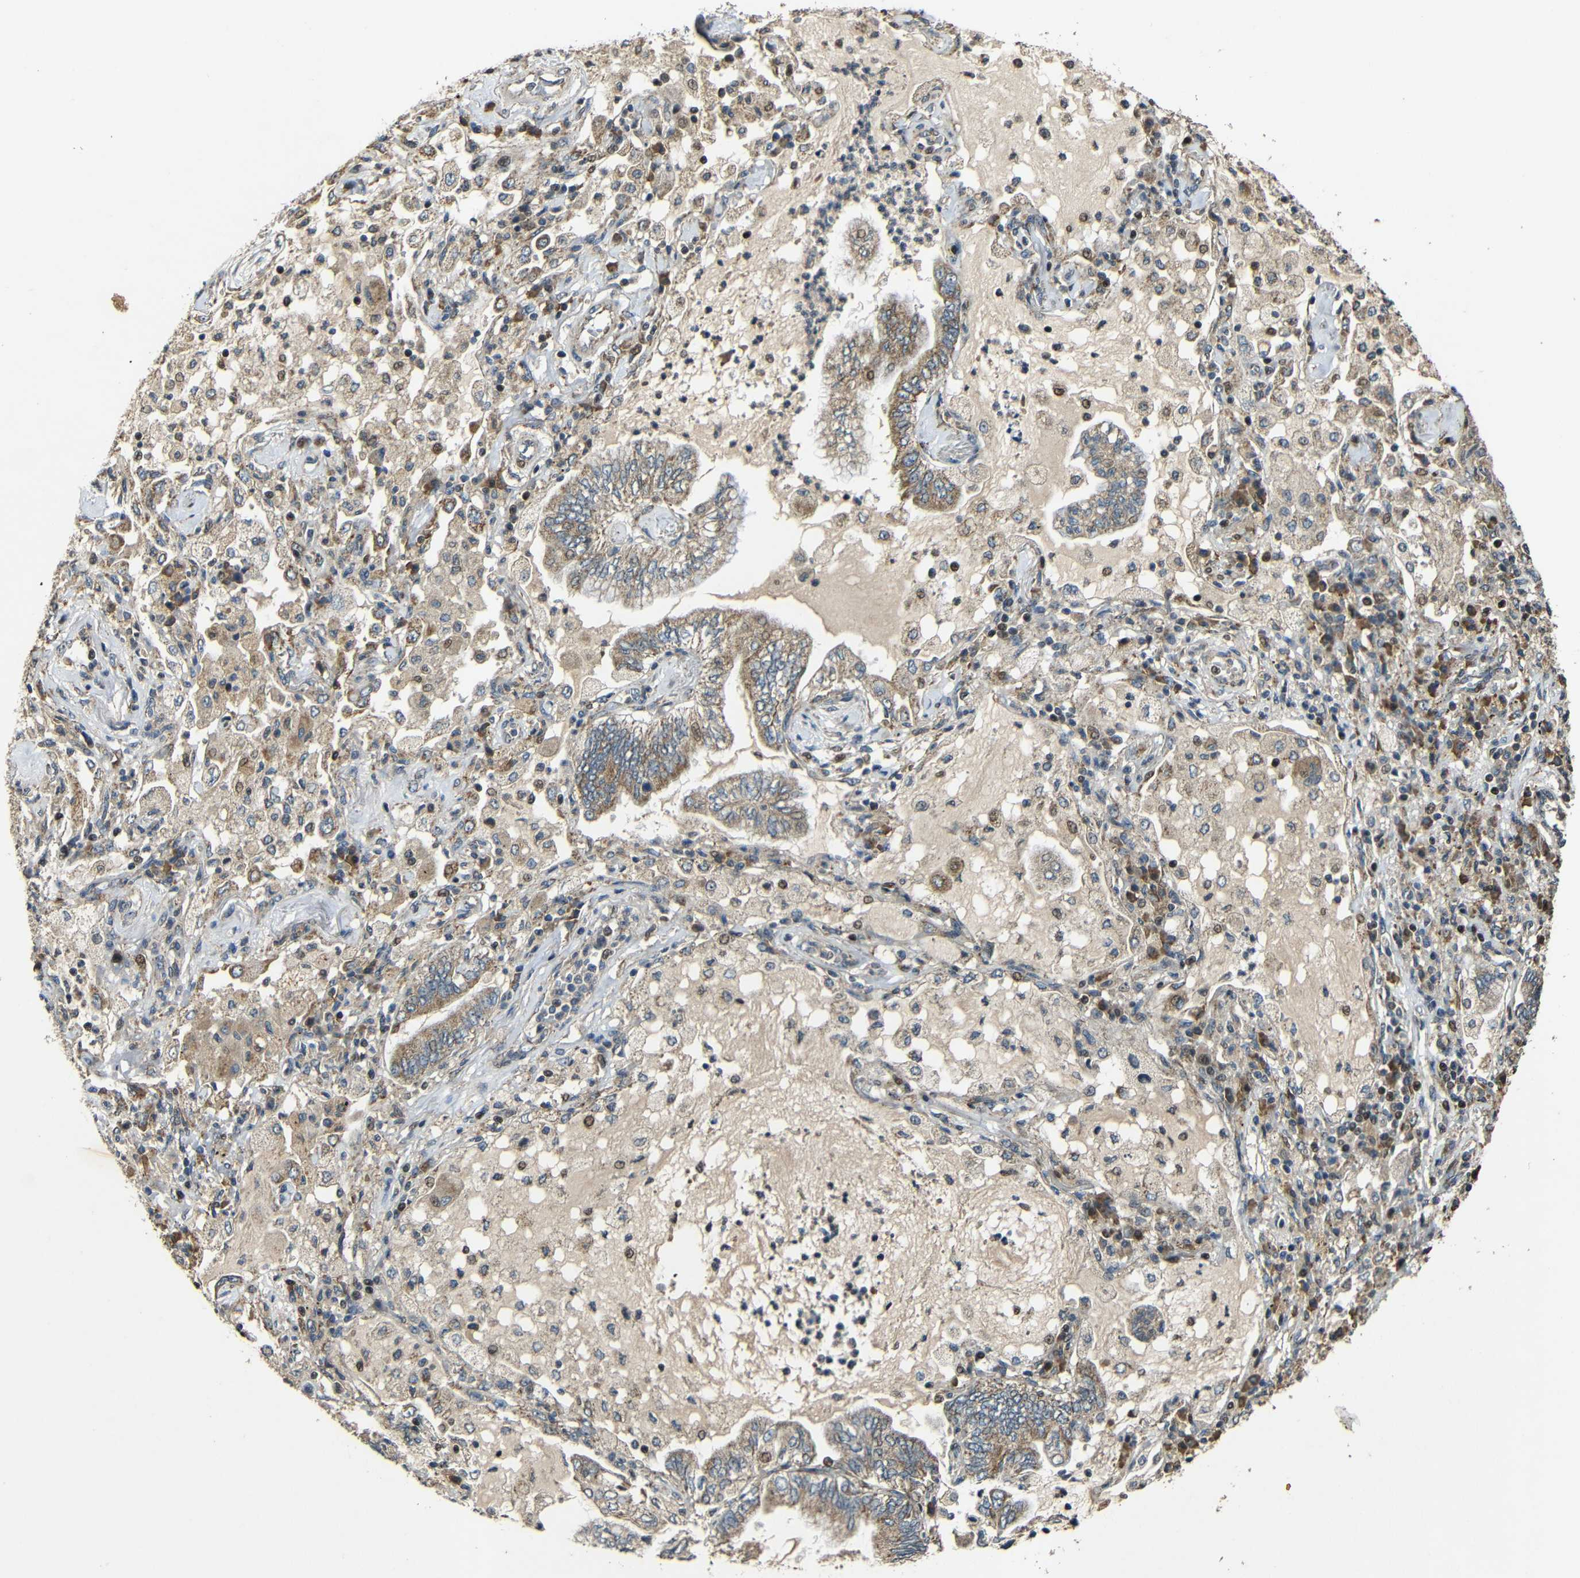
{"staining": {"intensity": "moderate", "quantity": ">75%", "location": "cytoplasmic/membranous"}, "tissue": "lung cancer", "cell_type": "Tumor cells", "image_type": "cancer", "snomed": [{"axis": "morphology", "description": "Normal tissue, NOS"}, {"axis": "morphology", "description": "Adenocarcinoma, NOS"}, {"axis": "topography", "description": "Bronchus"}, {"axis": "topography", "description": "Lung"}], "caption": "Immunohistochemical staining of human lung cancer demonstrates medium levels of moderate cytoplasmic/membranous staining in about >75% of tumor cells.", "gene": "KAZALD1", "patient": {"sex": "female", "age": 70}}